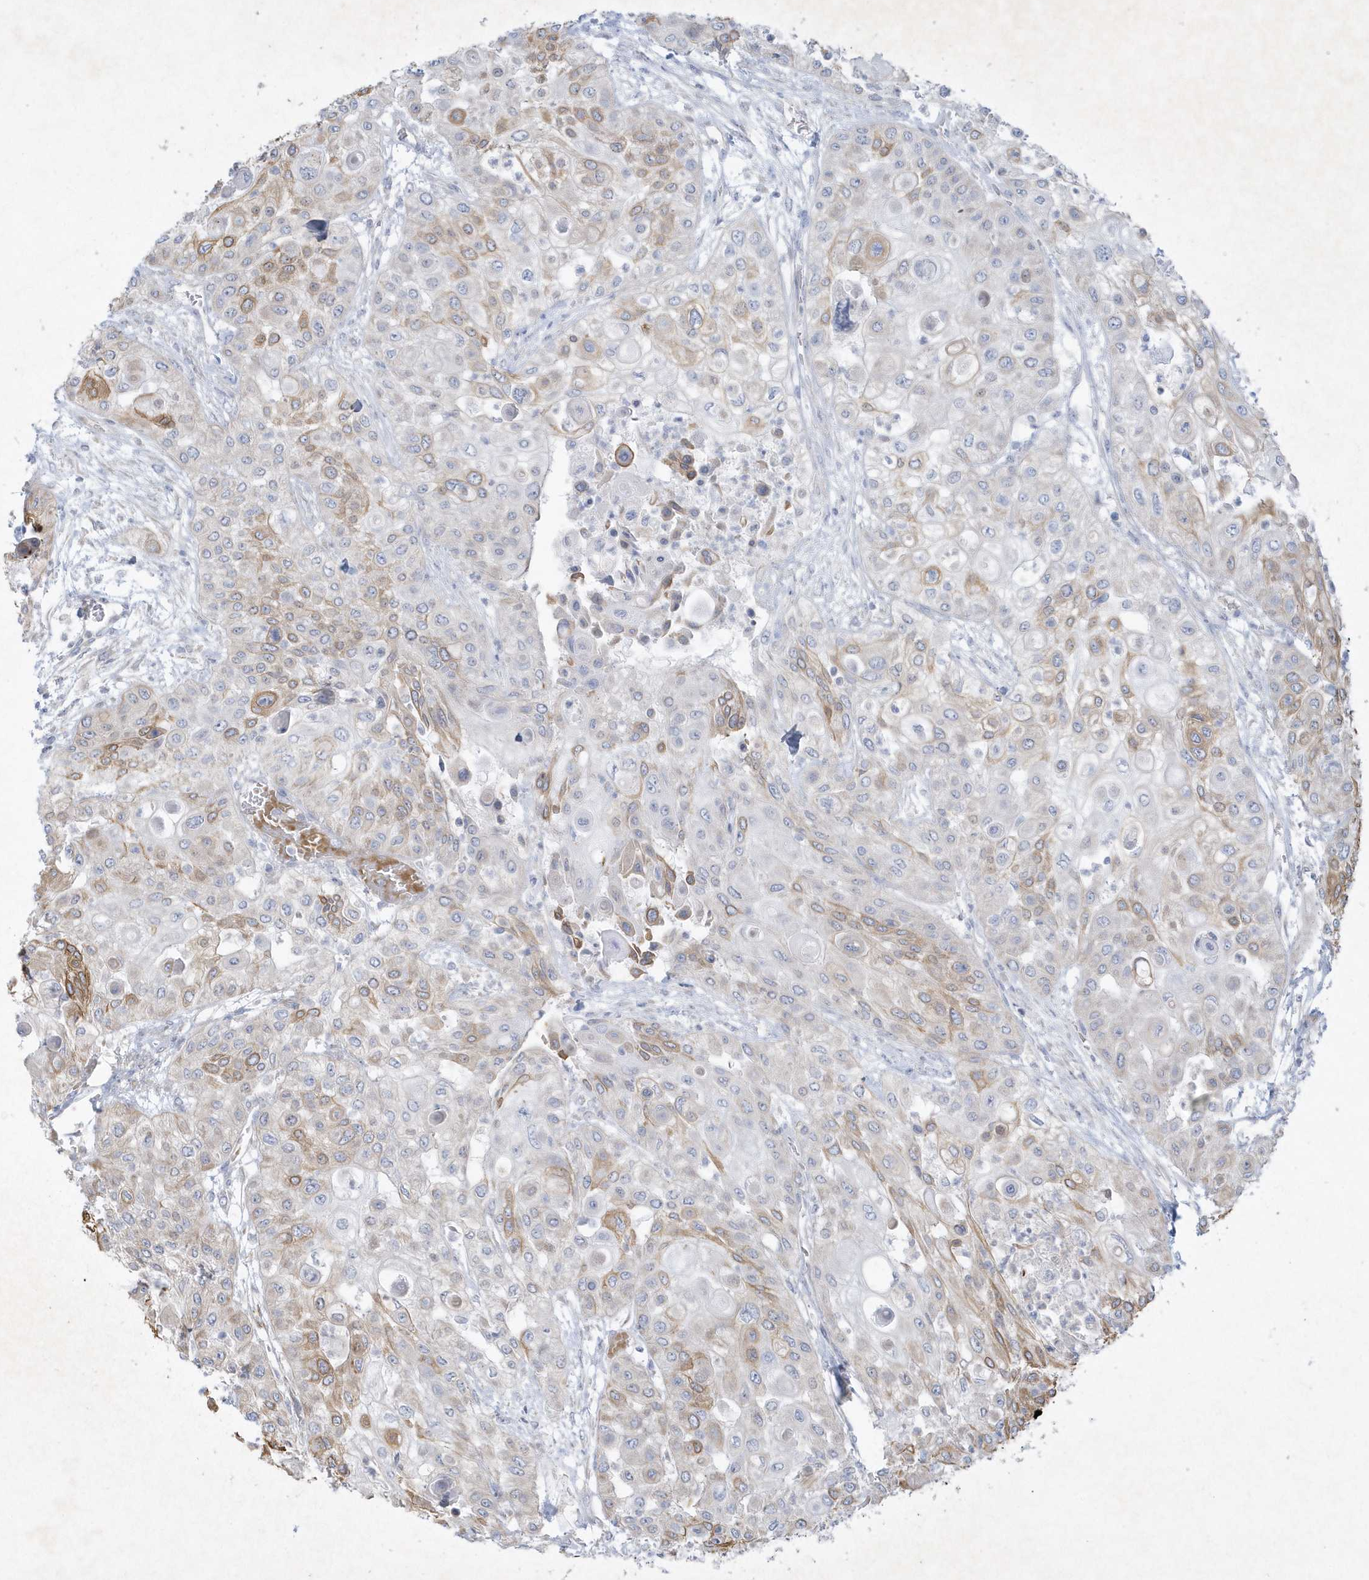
{"staining": {"intensity": "moderate", "quantity": "<25%", "location": "cytoplasmic/membranous"}, "tissue": "urothelial cancer", "cell_type": "Tumor cells", "image_type": "cancer", "snomed": [{"axis": "morphology", "description": "Urothelial carcinoma, High grade"}, {"axis": "topography", "description": "Urinary bladder"}], "caption": "Protein expression analysis of human urothelial carcinoma (high-grade) reveals moderate cytoplasmic/membranous positivity in approximately <25% of tumor cells.", "gene": "LARS1", "patient": {"sex": "female", "age": 79}}